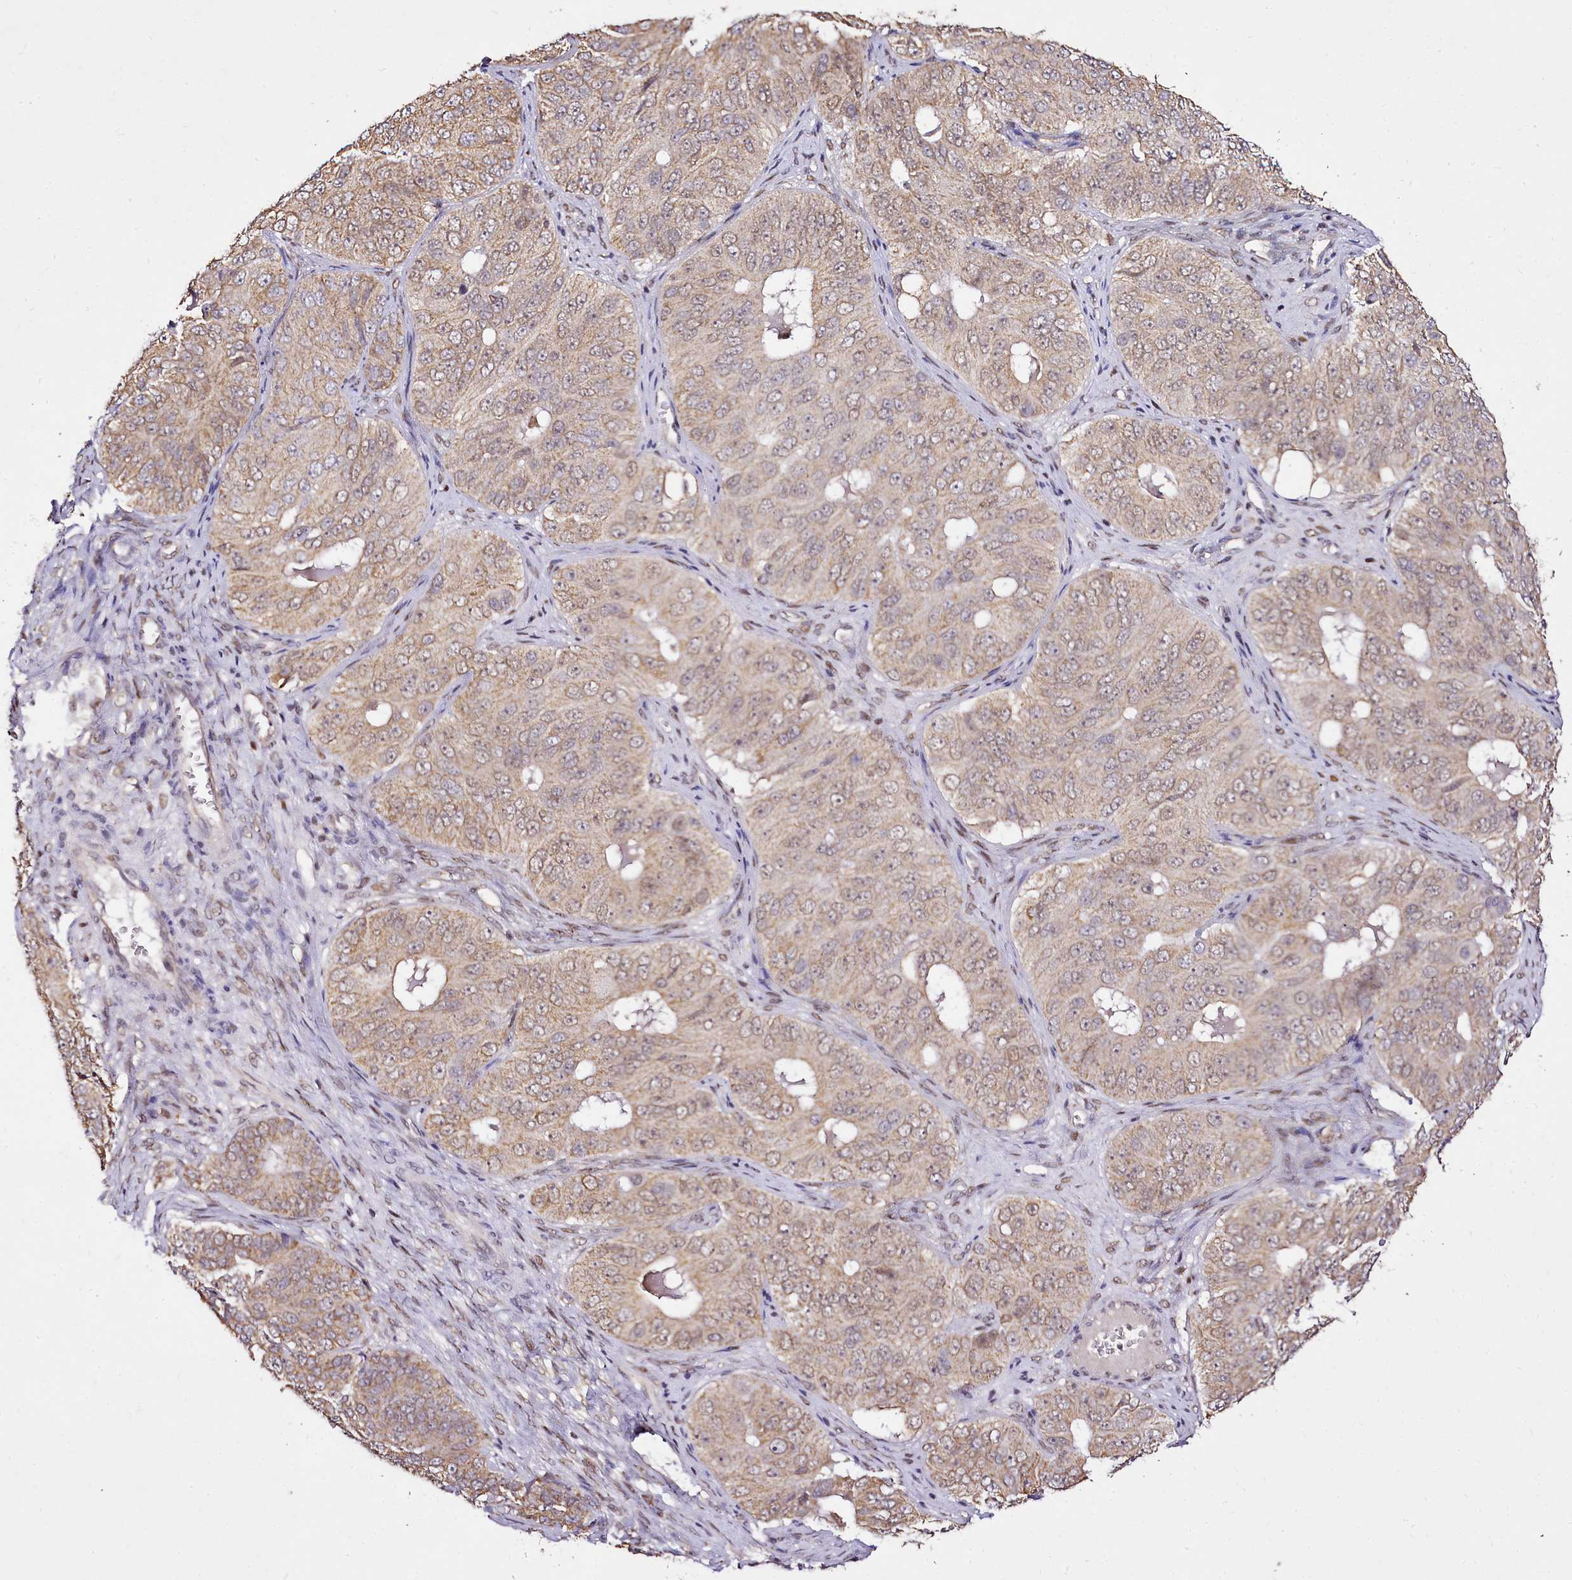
{"staining": {"intensity": "weak", "quantity": ">75%", "location": "cytoplasmic/membranous"}, "tissue": "ovarian cancer", "cell_type": "Tumor cells", "image_type": "cancer", "snomed": [{"axis": "morphology", "description": "Carcinoma, endometroid"}, {"axis": "topography", "description": "Ovary"}], "caption": "Human ovarian cancer stained with a protein marker demonstrates weak staining in tumor cells.", "gene": "EDIL3", "patient": {"sex": "female", "age": 51}}